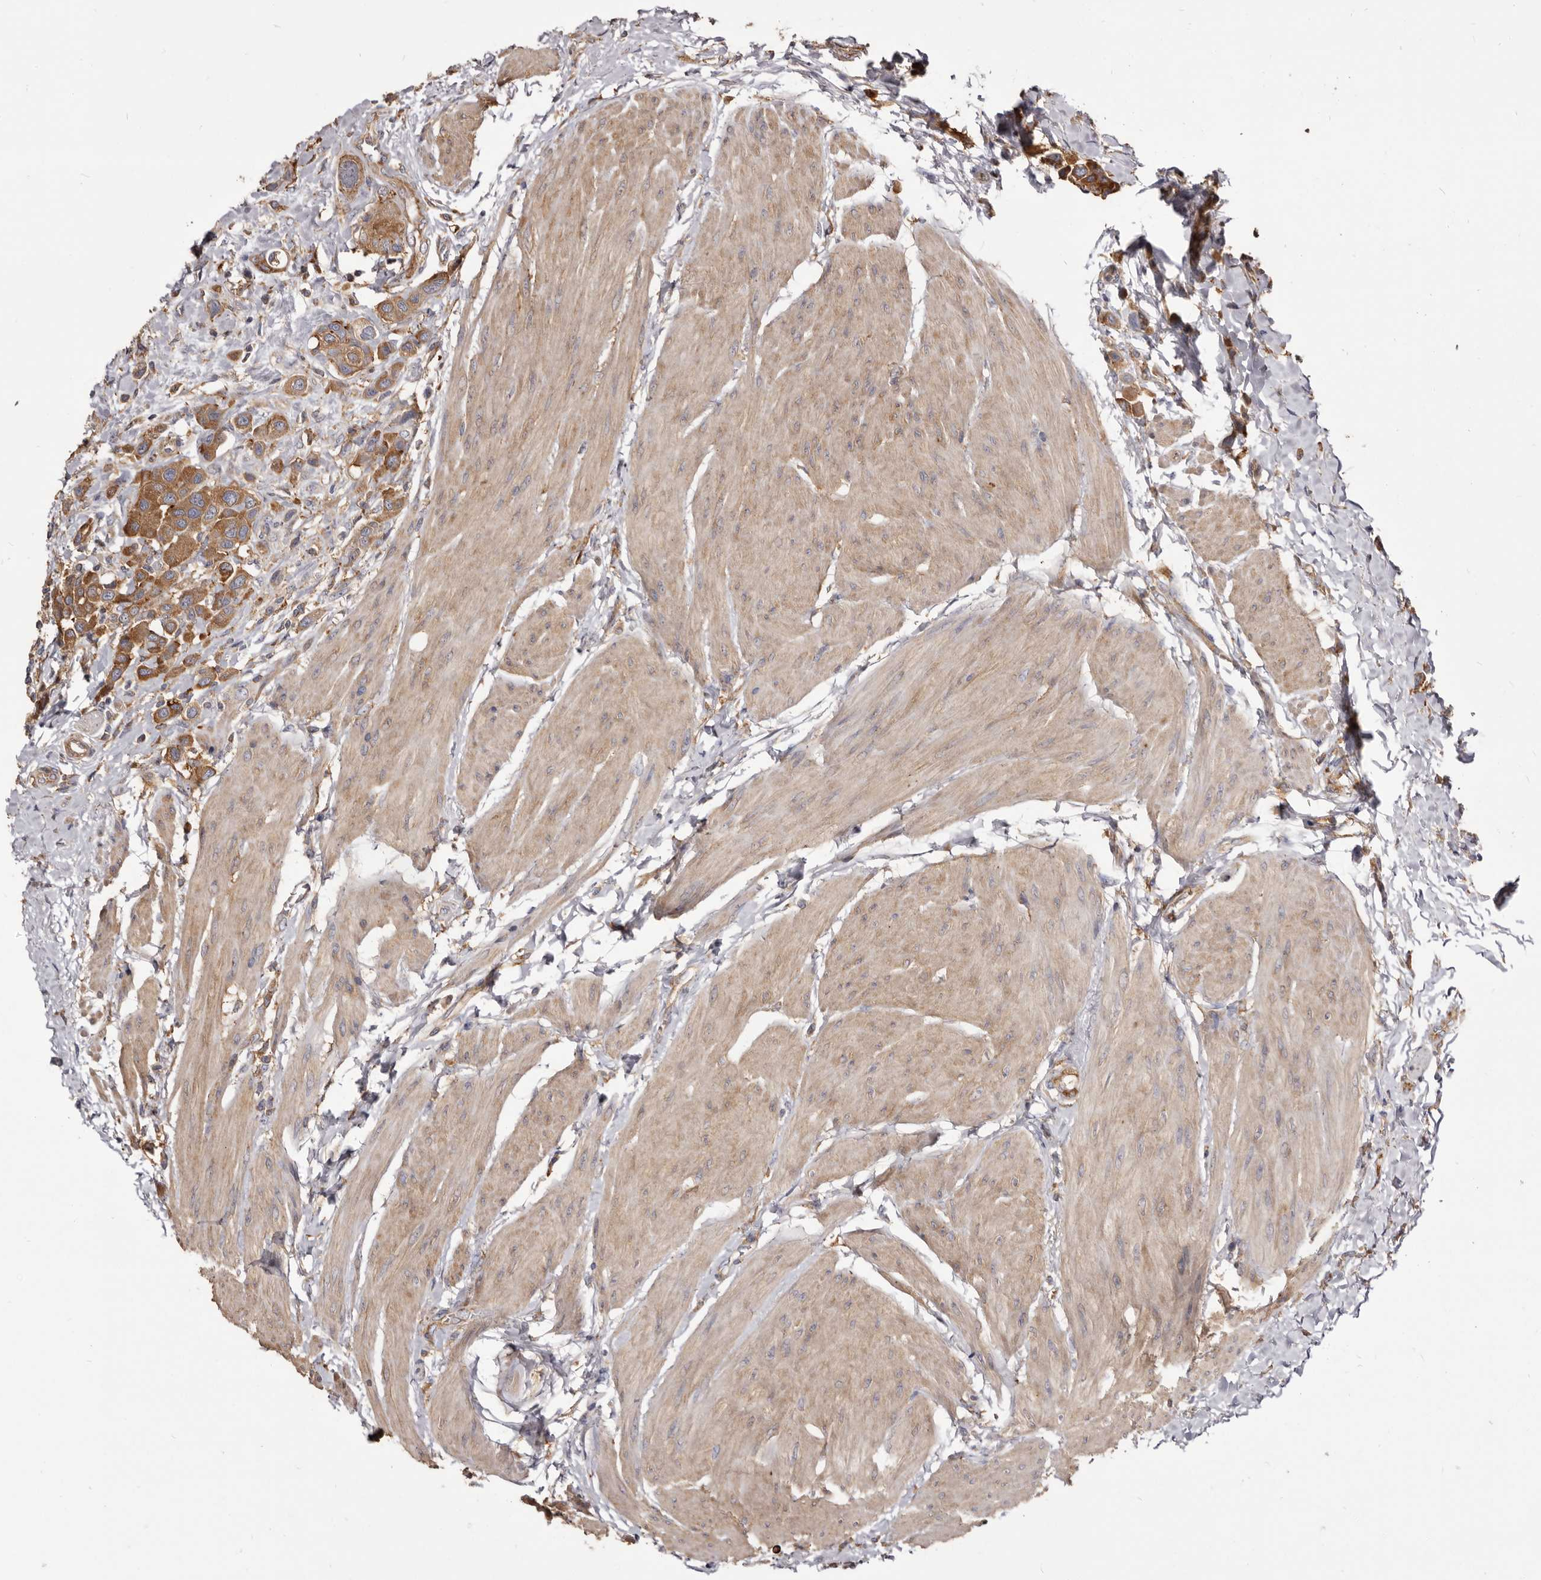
{"staining": {"intensity": "moderate", "quantity": ">75%", "location": "cytoplasmic/membranous"}, "tissue": "urothelial cancer", "cell_type": "Tumor cells", "image_type": "cancer", "snomed": [{"axis": "morphology", "description": "Urothelial carcinoma, High grade"}, {"axis": "topography", "description": "Urinary bladder"}], "caption": "Protein expression analysis of urothelial cancer exhibits moderate cytoplasmic/membranous expression in about >75% of tumor cells.", "gene": "TPD52", "patient": {"sex": "male", "age": 50}}